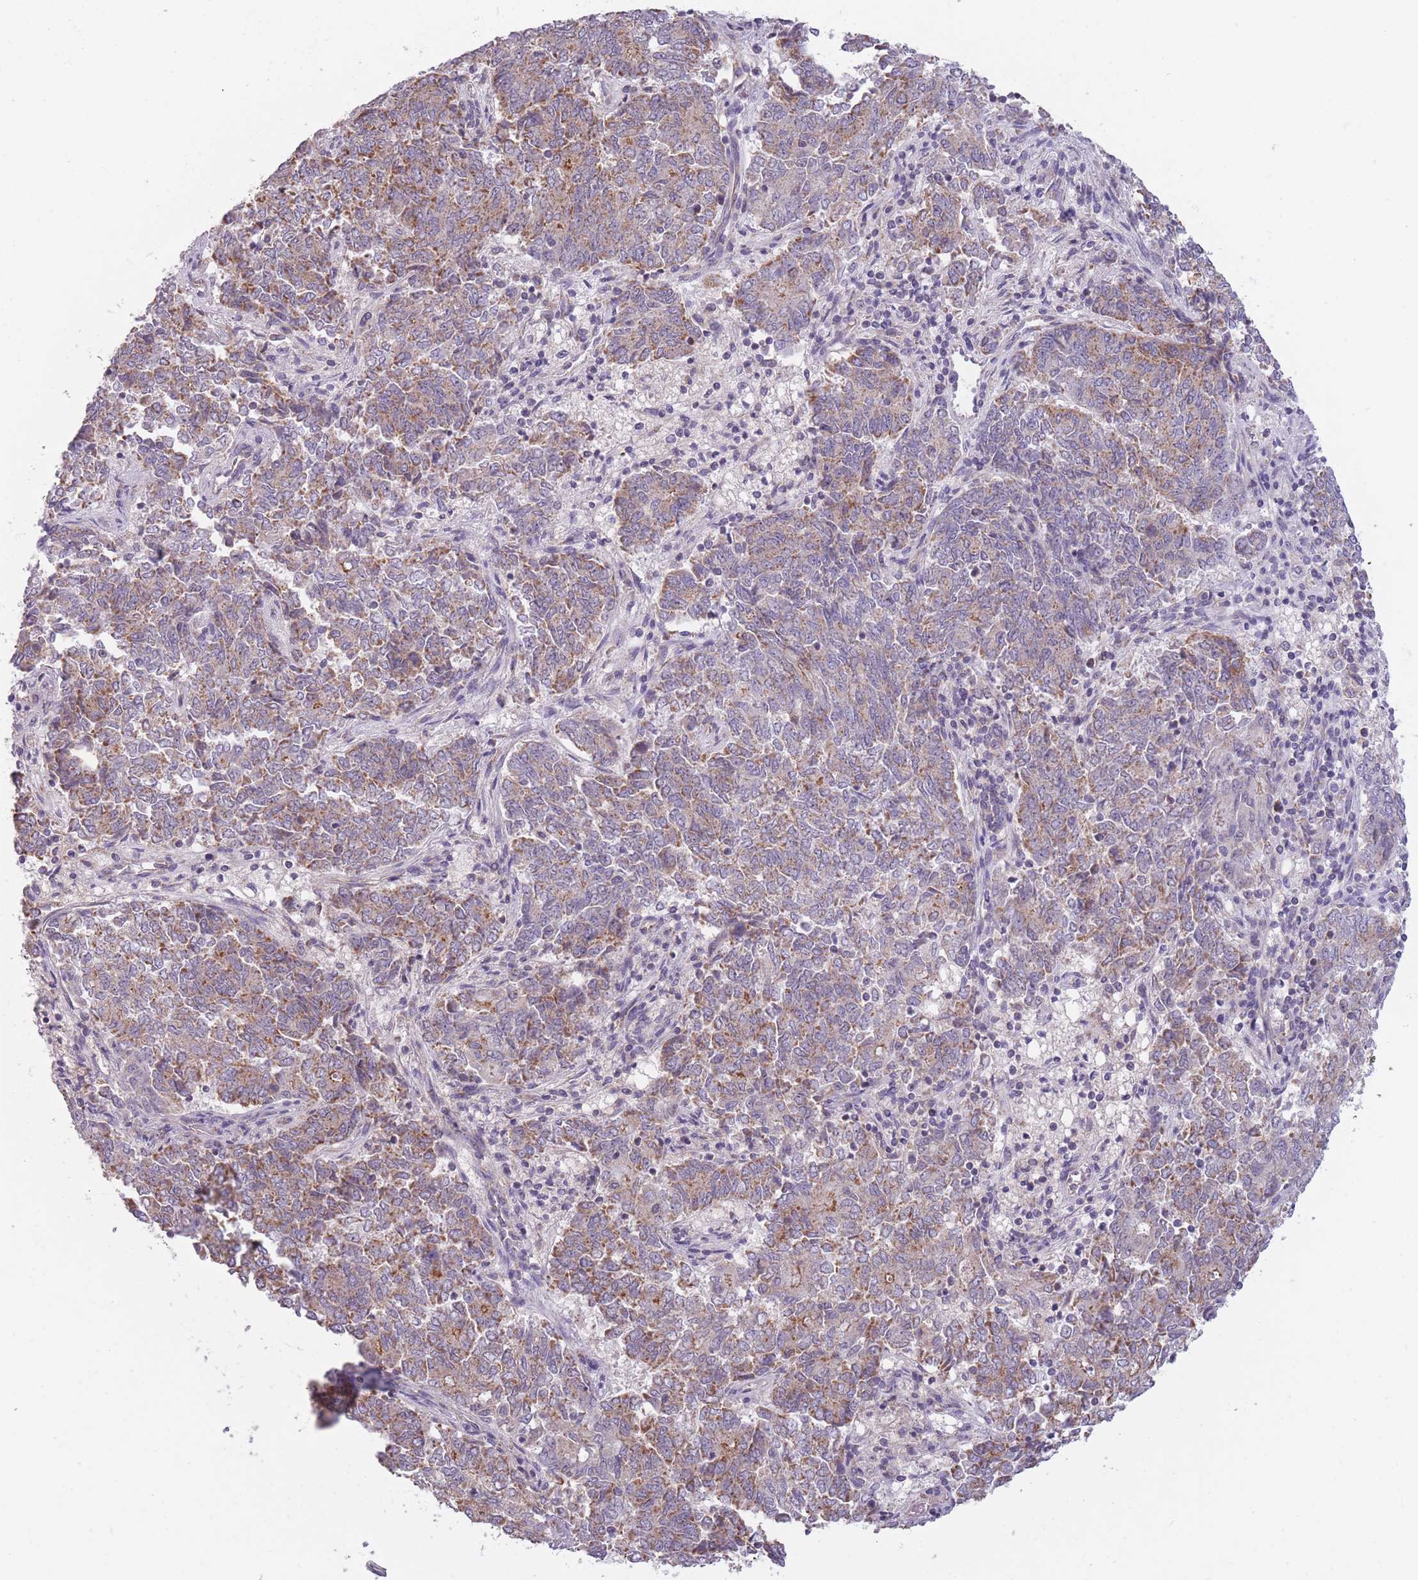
{"staining": {"intensity": "moderate", "quantity": "25%-75%", "location": "cytoplasmic/membranous"}, "tissue": "endometrial cancer", "cell_type": "Tumor cells", "image_type": "cancer", "snomed": [{"axis": "morphology", "description": "Adenocarcinoma, NOS"}, {"axis": "topography", "description": "Endometrium"}], "caption": "This histopathology image displays immunohistochemistry staining of human endometrial cancer, with medium moderate cytoplasmic/membranous staining in approximately 25%-75% of tumor cells.", "gene": "MRPS18C", "patient": {"sex": "female", "age": 80}}